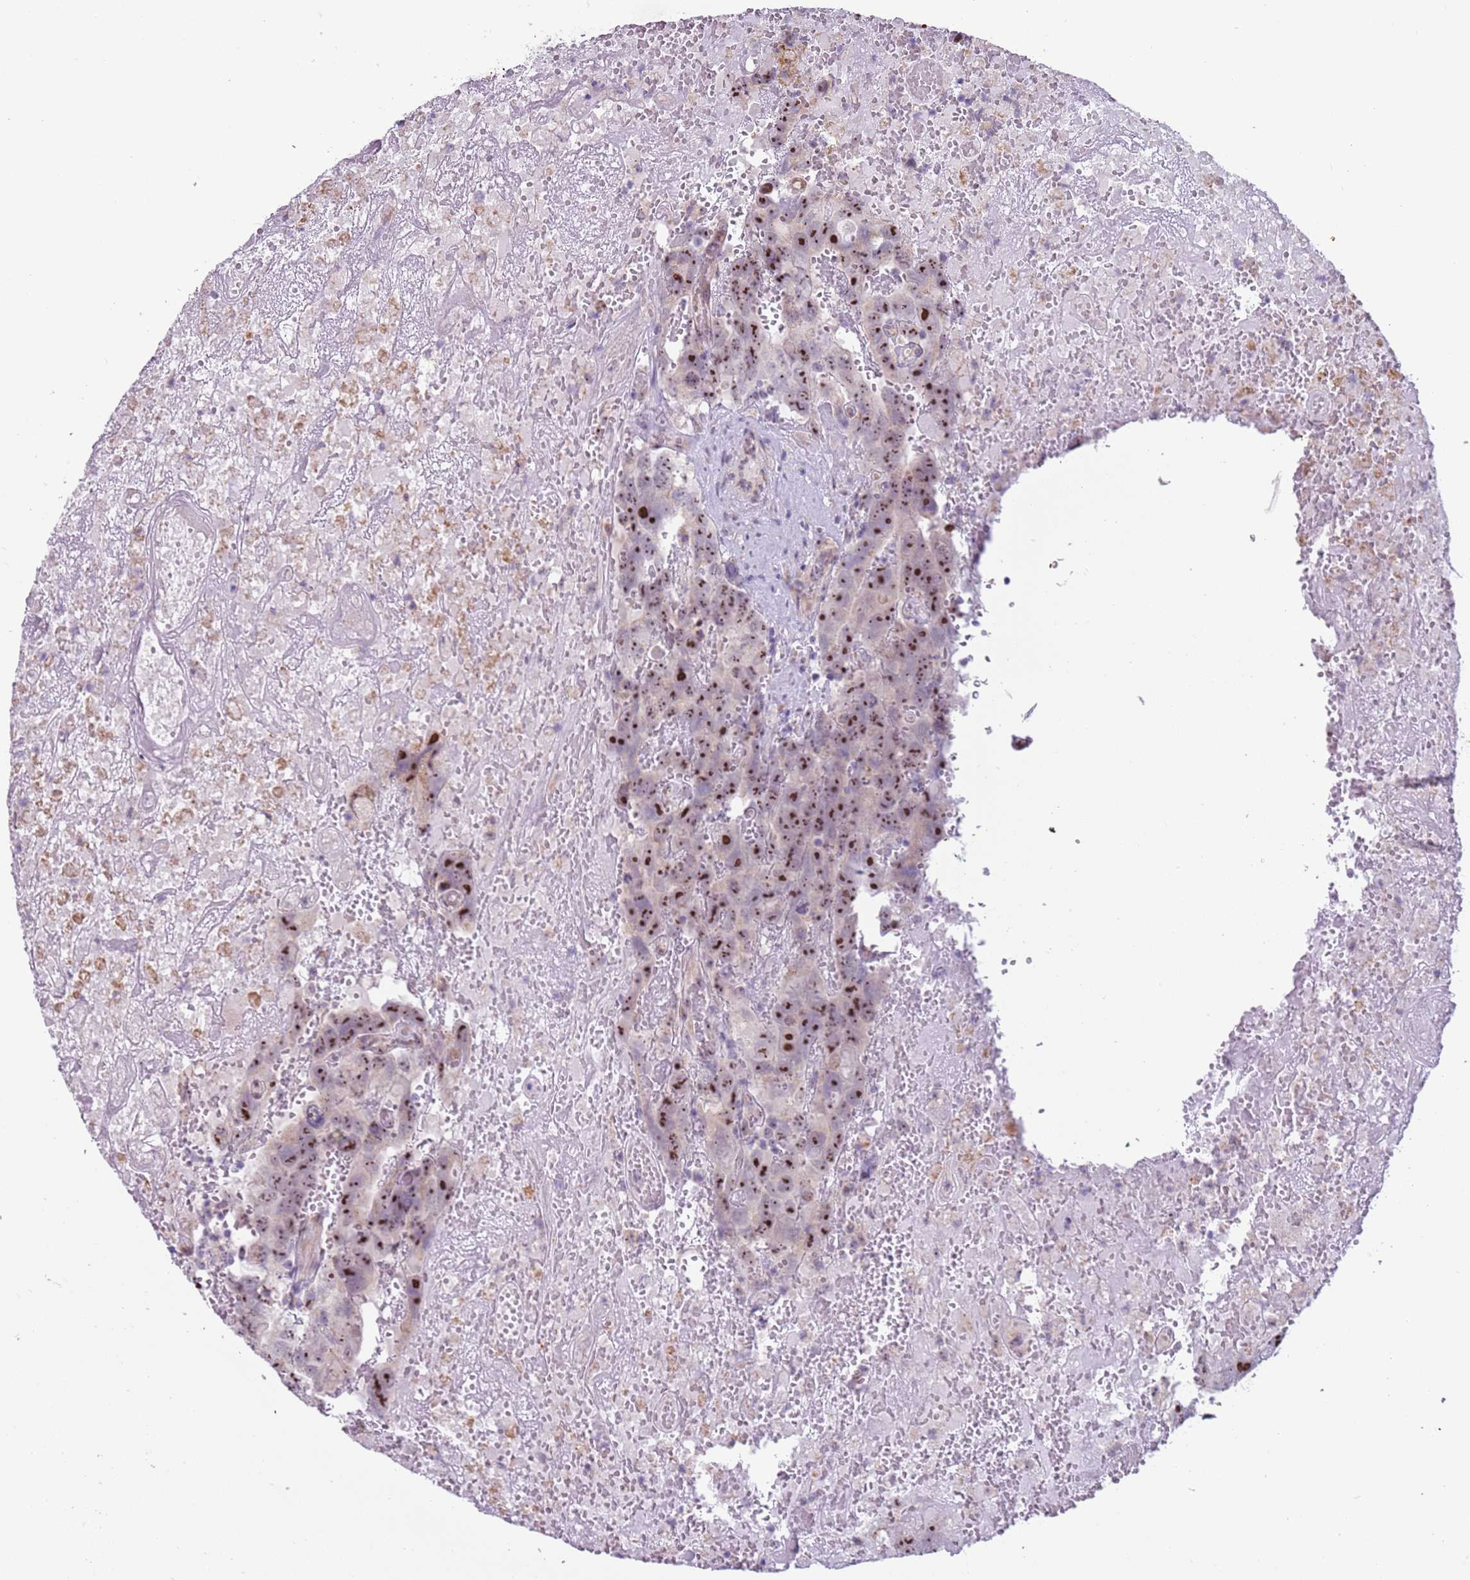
{"staining": {"intensity": "strong", "quantity": ">75%", "location": "nuclear"}, "tissue": "testis cancer", "cell_type": "Tumor cells", "image_type": "cancer", "snomed": [{"axis": "morphology", "description": "Carcinoma, Embryonal, NOS"}, {"axis": "topography", "description": "Testis"}], "caption": "Testis embryonal carcinoma stained with a brown dye displays strong nuclear positive staining in approximately >75% of tumor cells.", "gene": "UCMA", "patient": {"sex": "male", "age": 45}}